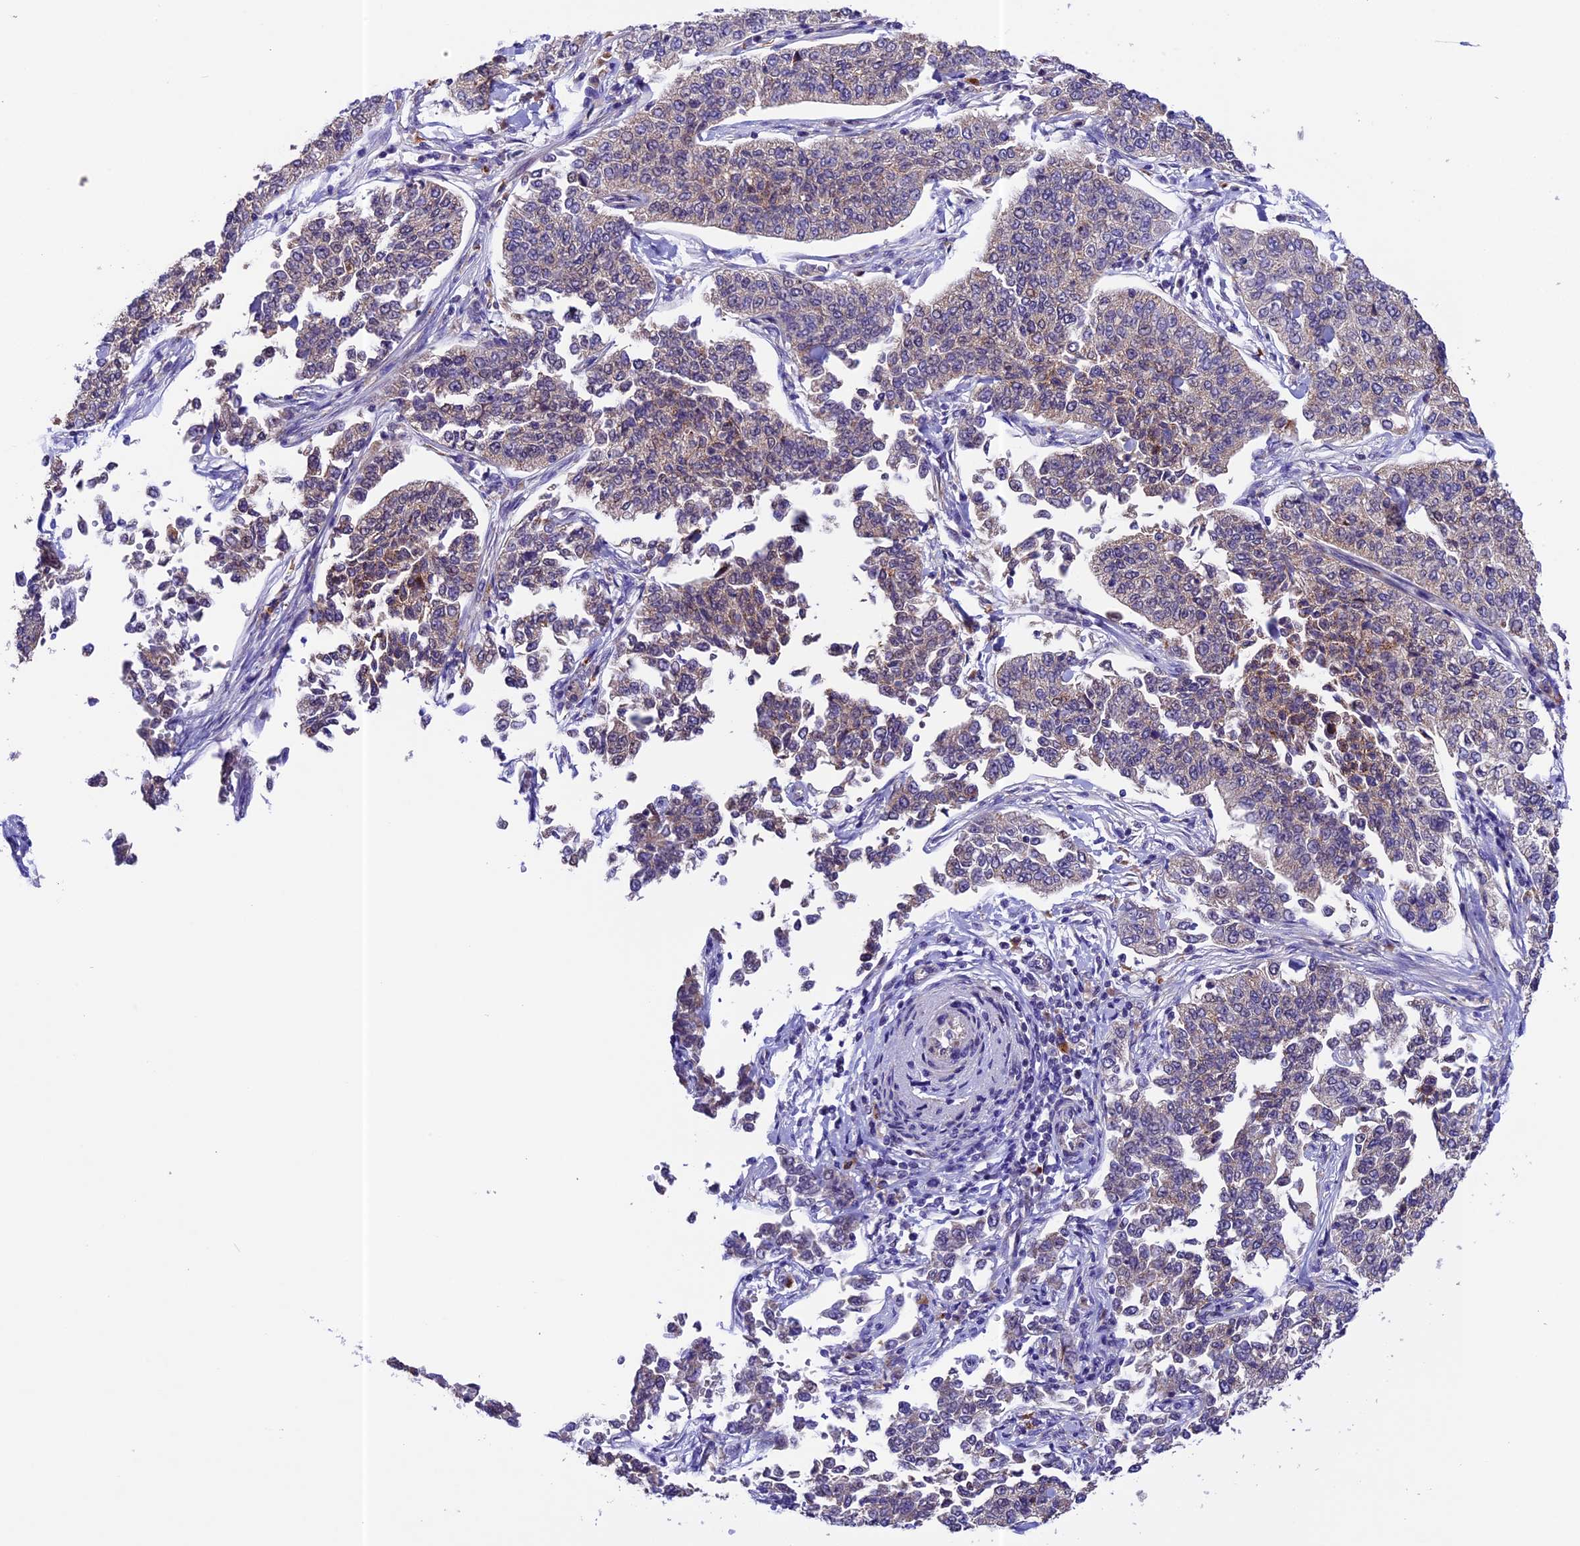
{"staining": {"intensity": "weak", "quantity": "25%-75%", "location": "cytoplasmic/membranous"}, "tissue": "cervical cancer", "cell_type": "Tumor cells", "image_type": "cancer", "snomed": [{"axis": "morphology", "description": "Squamous cell carcinoma, NOS"}, {"axis": "topography", "description": "Cervix"}], "caption": "IHC of cervical cancer exhibits low levels of weak cytoplasmic/membranous expression in about 25%-75% of tumor cells.", "gene": "METTL22", "patient": {"sex": "female", "age": 35}}